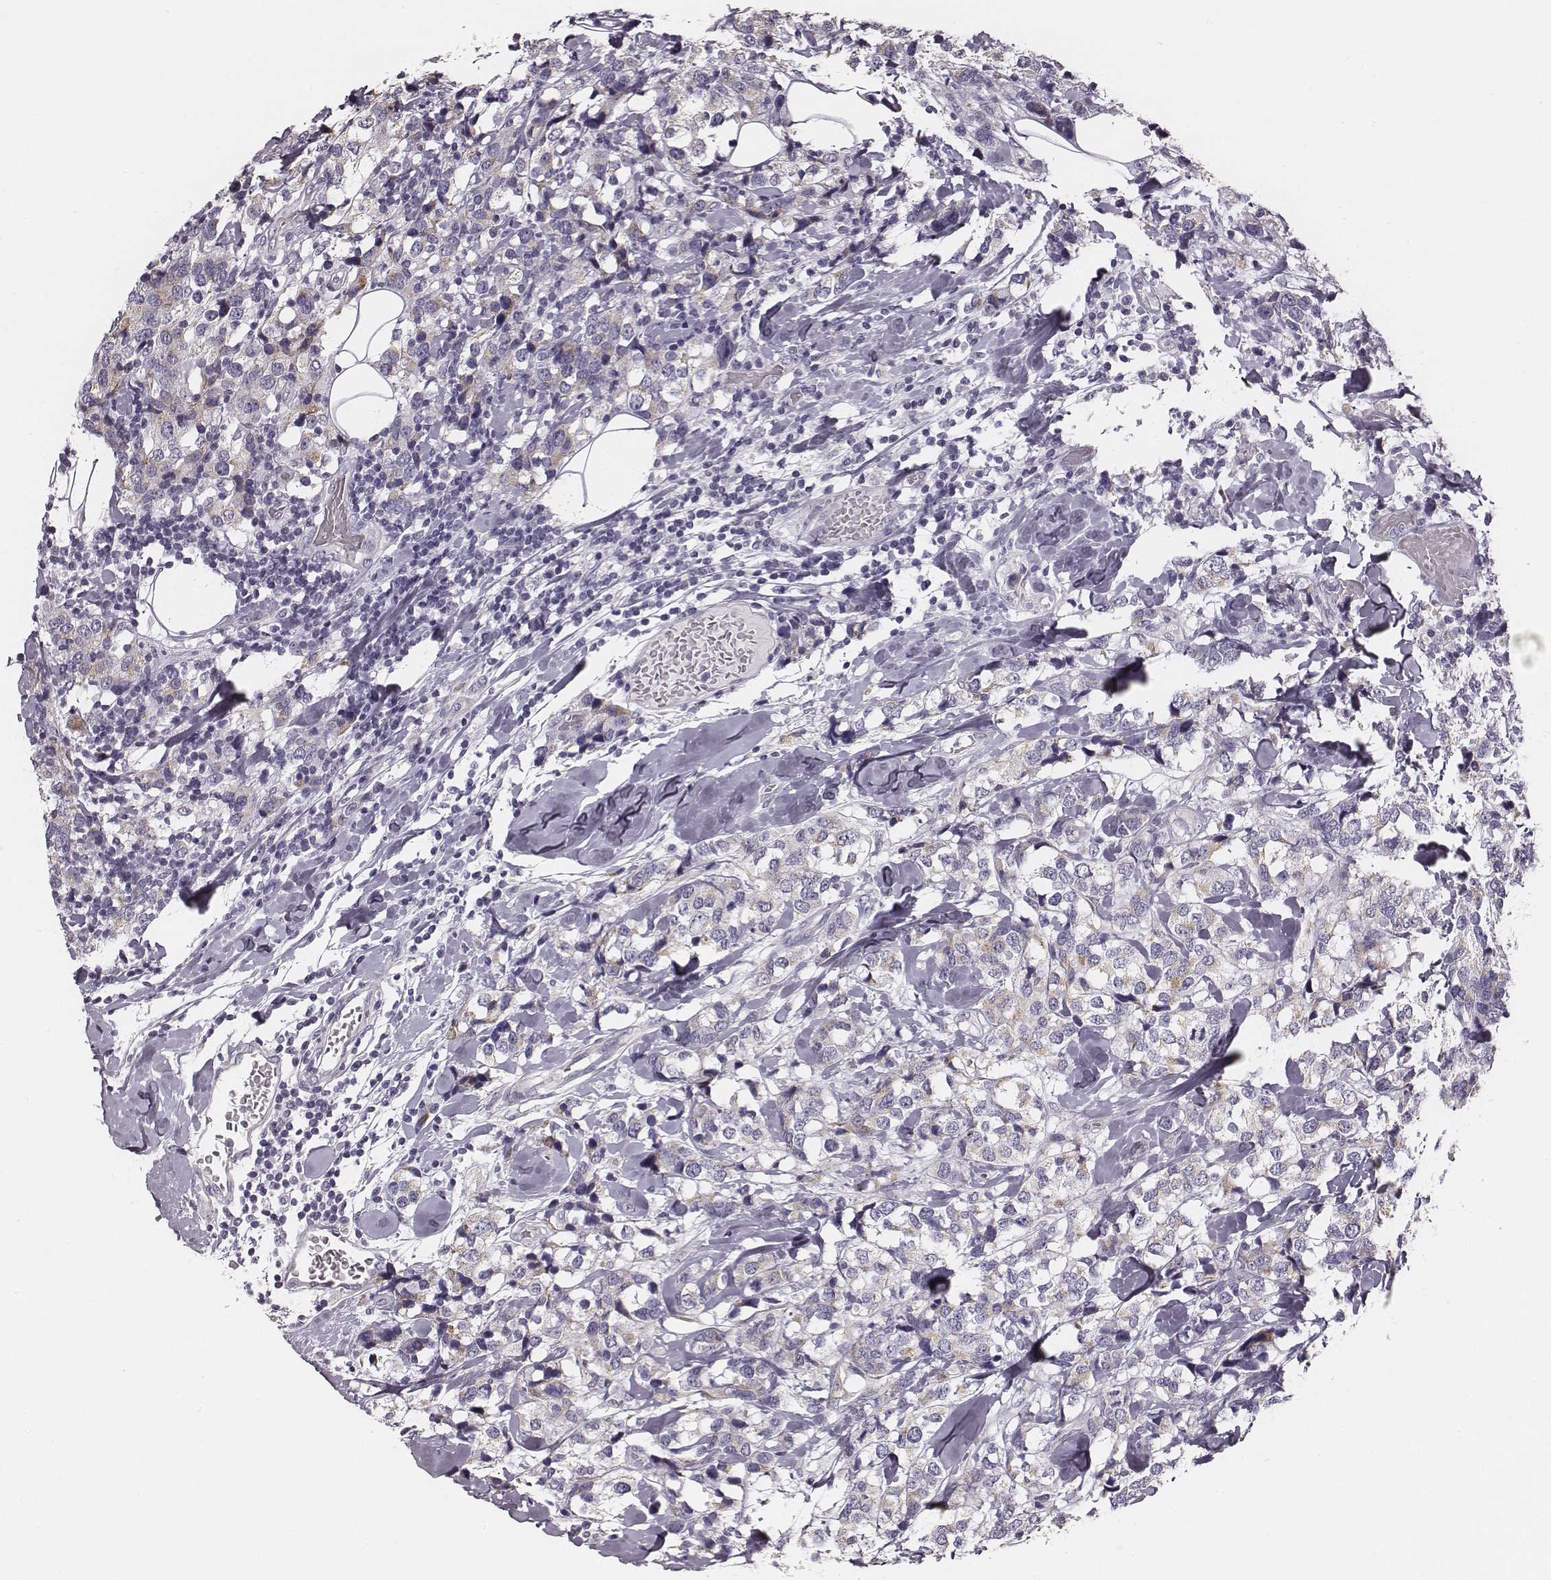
{"staining": {"intensity": "negative", "quantity": "none", "location": "none"}, "tissue": "breast cancer", "cell_type": "Tumor cells", "image_type": "cancer", "snomed": [{"axis": "morphology", "description": "Lobular carcinoma"}, {"axis": "topography", "description": "Breast"}], "caption": "Human breast cancer stained for a protein using immunohistochemistry shows no staining in tumor cells.", "gene": "UBL4B", "patient": {"sex": "female", "age": 59}}